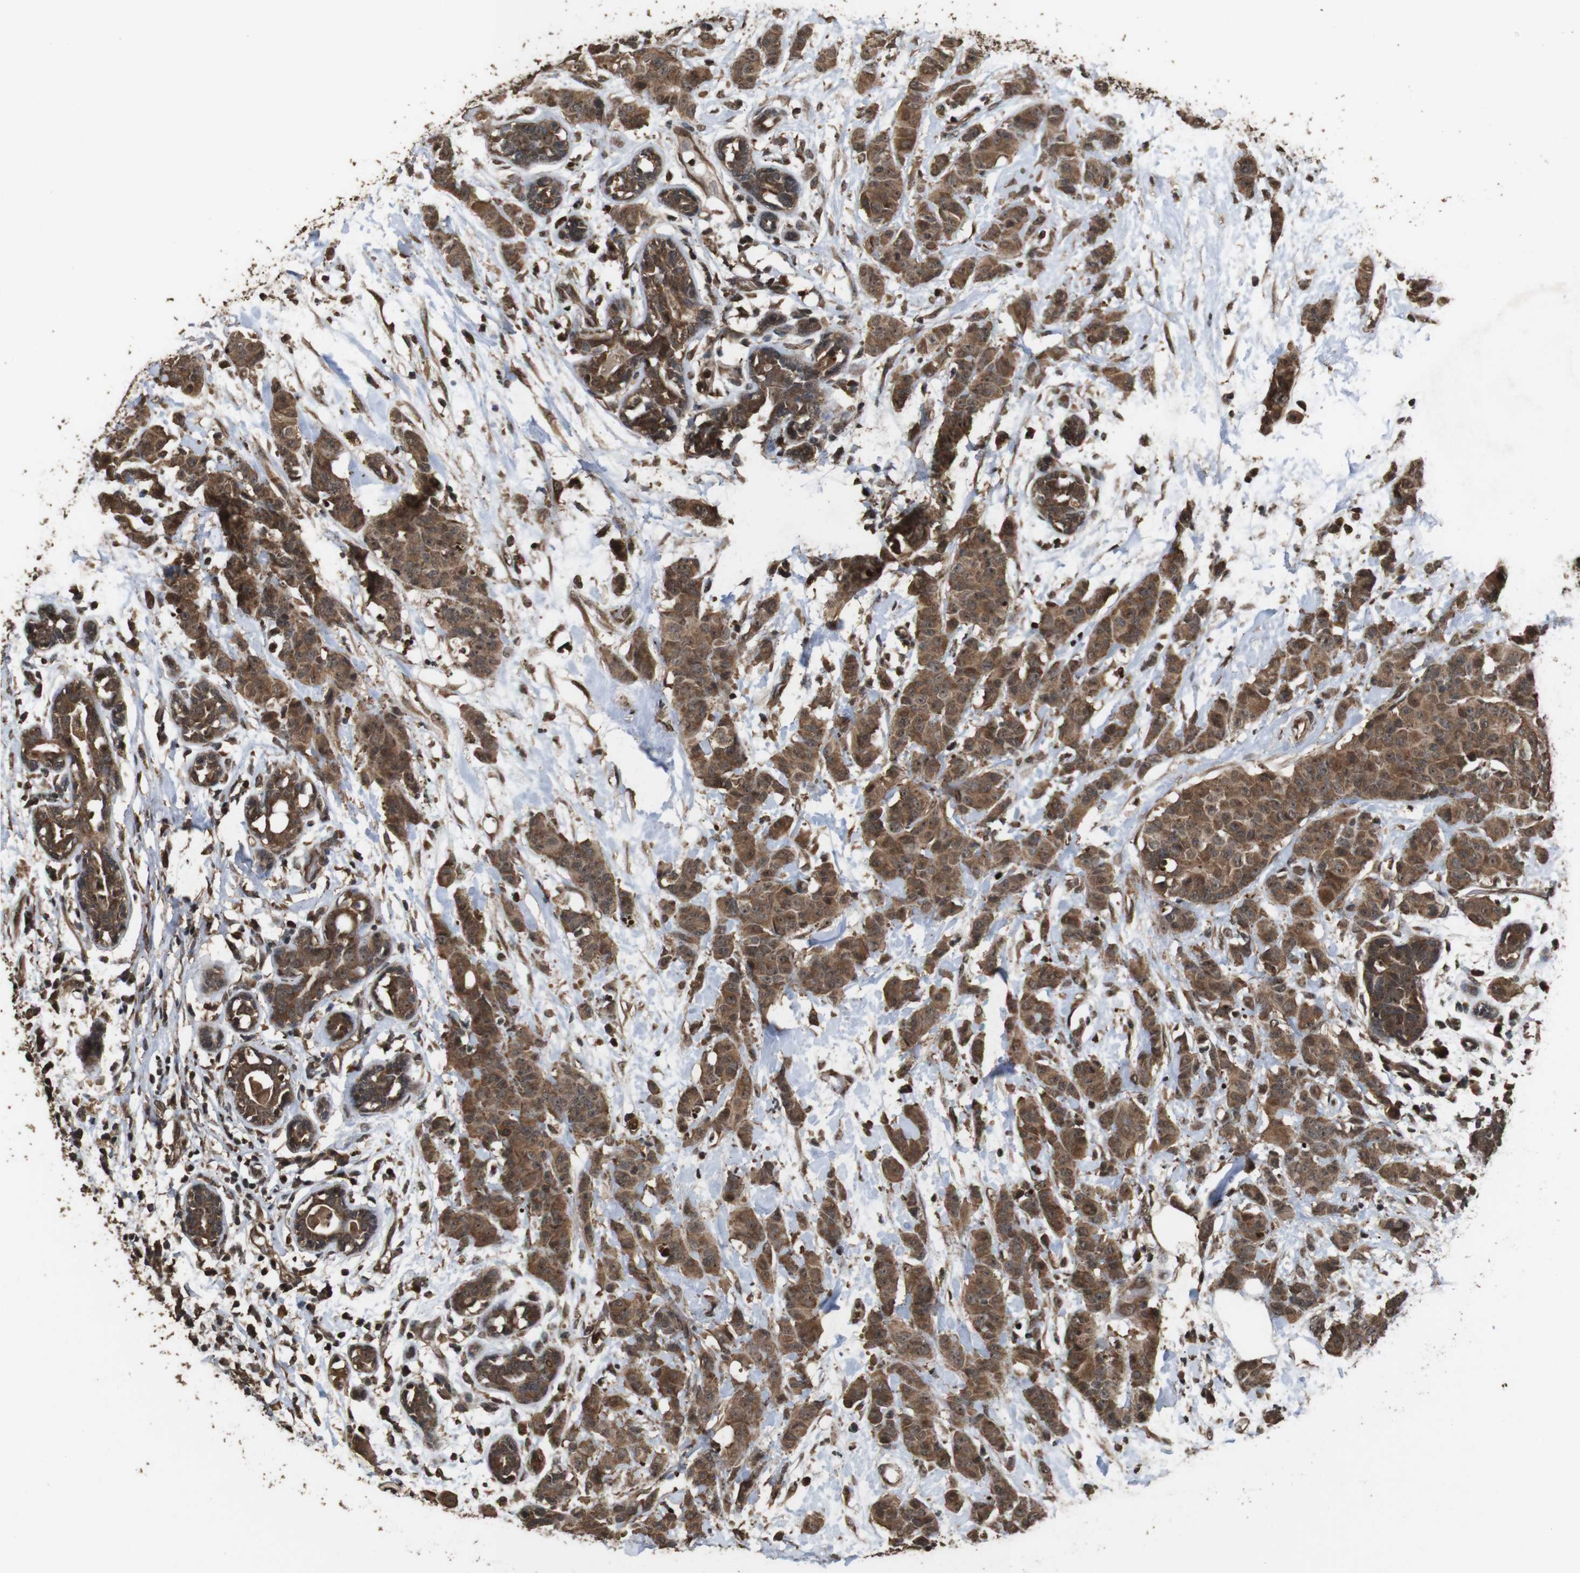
{"staining": {"intensity": "moderate", "quantity": ">75%", "location": "cytoplasmic/membranous"}, "tissue": "breast cancer", "cell_type": "Tumor cells", "image_type": "cancer", "snomed": [{"axis": "morphology", "description": "Normal tissue, NOS"}, {"axis": "morphology", "description": "Duct carcinoma"}, {"axis": "topography", "description": "Breast"}], "caption": "A brown stain labels moderate cytoplasmic/membranous expression of a protein in human breast cancer tumor cells.", "gene": "RRAS2", "patient": {"sex": "female", "age": 40}}